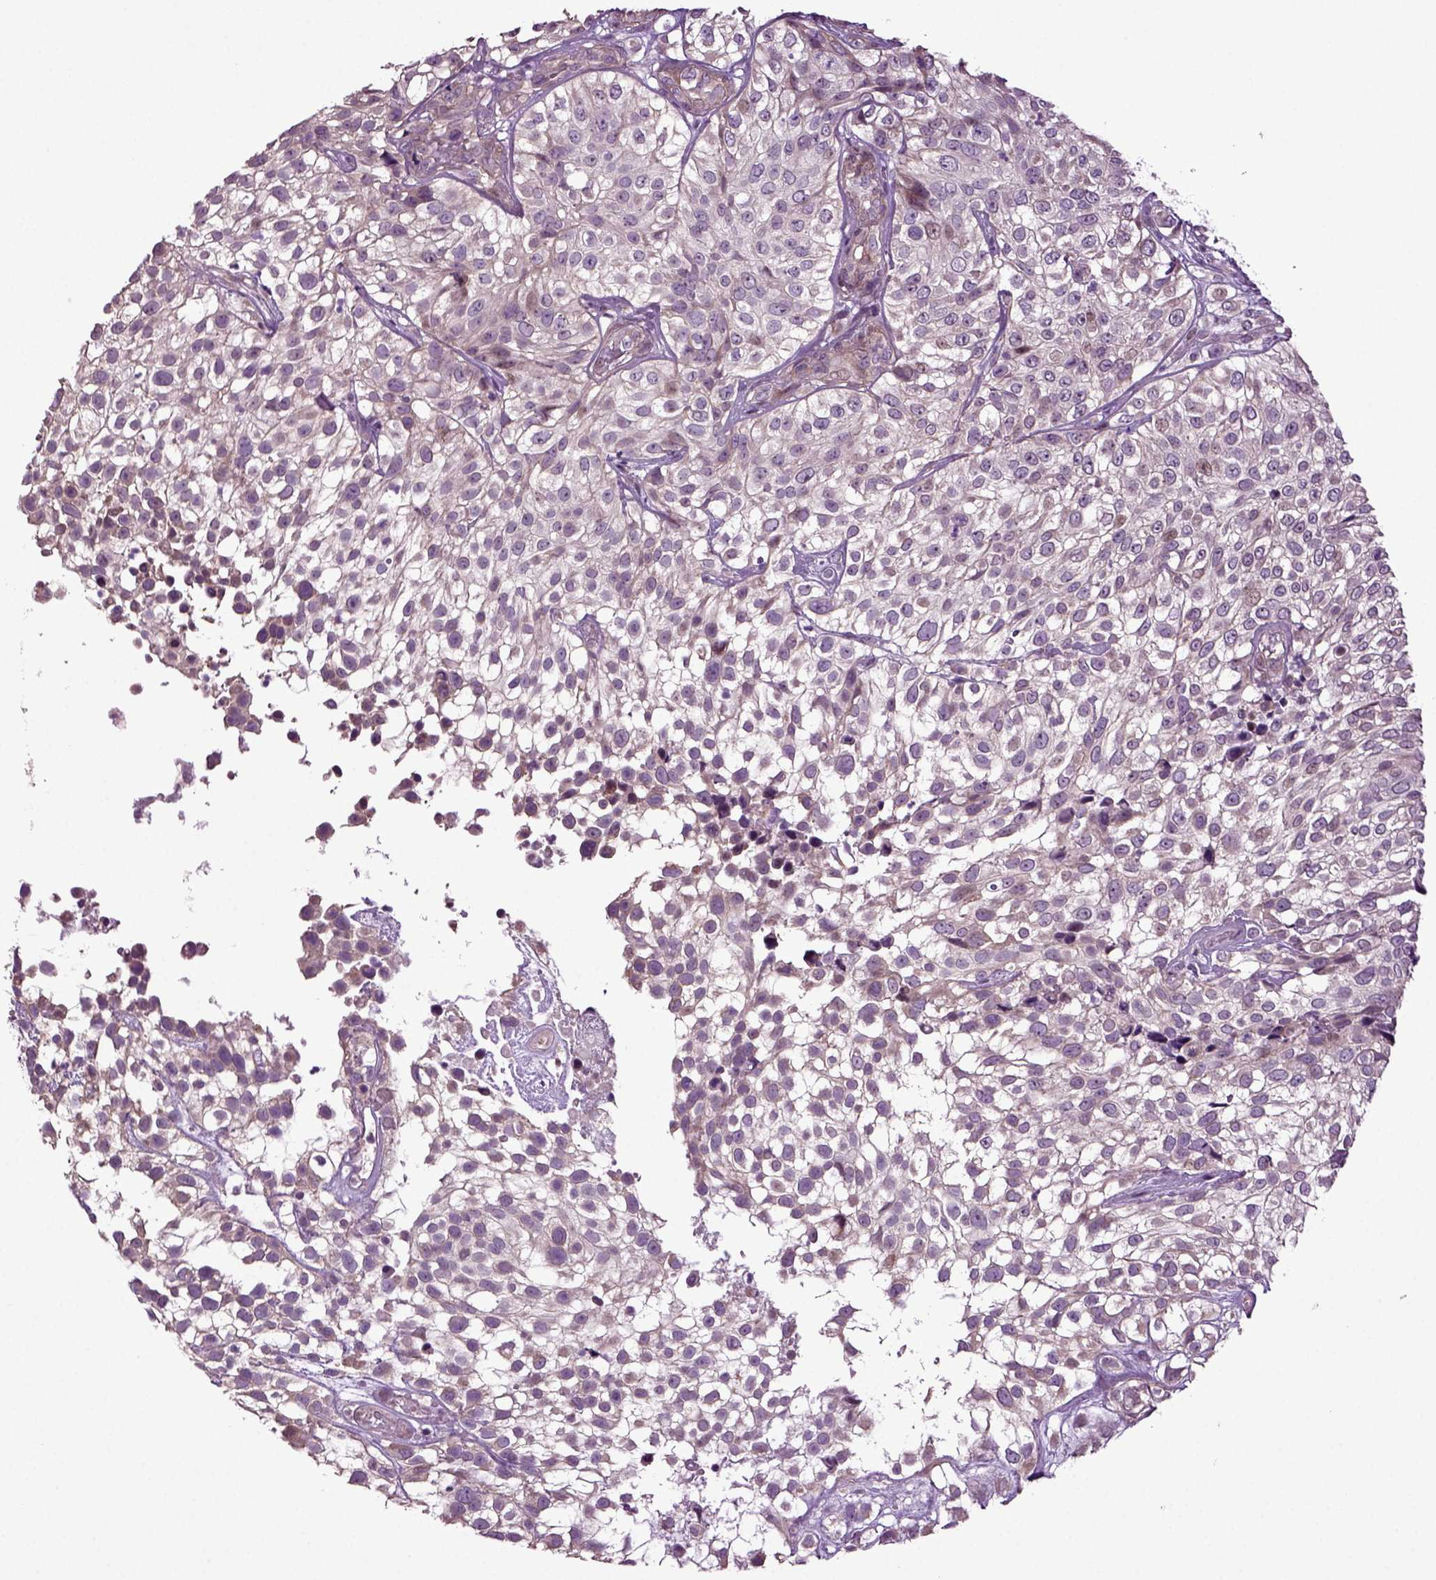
{"staining": {"intensity": "weak", "quantity": "<25%", "location": "cytoplasmic/membranous"}, "tissue": "urothelial cancer", "cell_type": "Tumor cells", "image_type": "cancer", "snomed": [{"axis": "morphology", "description": "Urothelial carcinoma, High grade"}, {"axis": "topography", "description": "Urinary bladder"}], "caption": "Tumor cells show no significant staining in urothelial carcinoma (high-grade).", "gene": "HAGHL", "patient": {"sex": "male", "age": 56}}